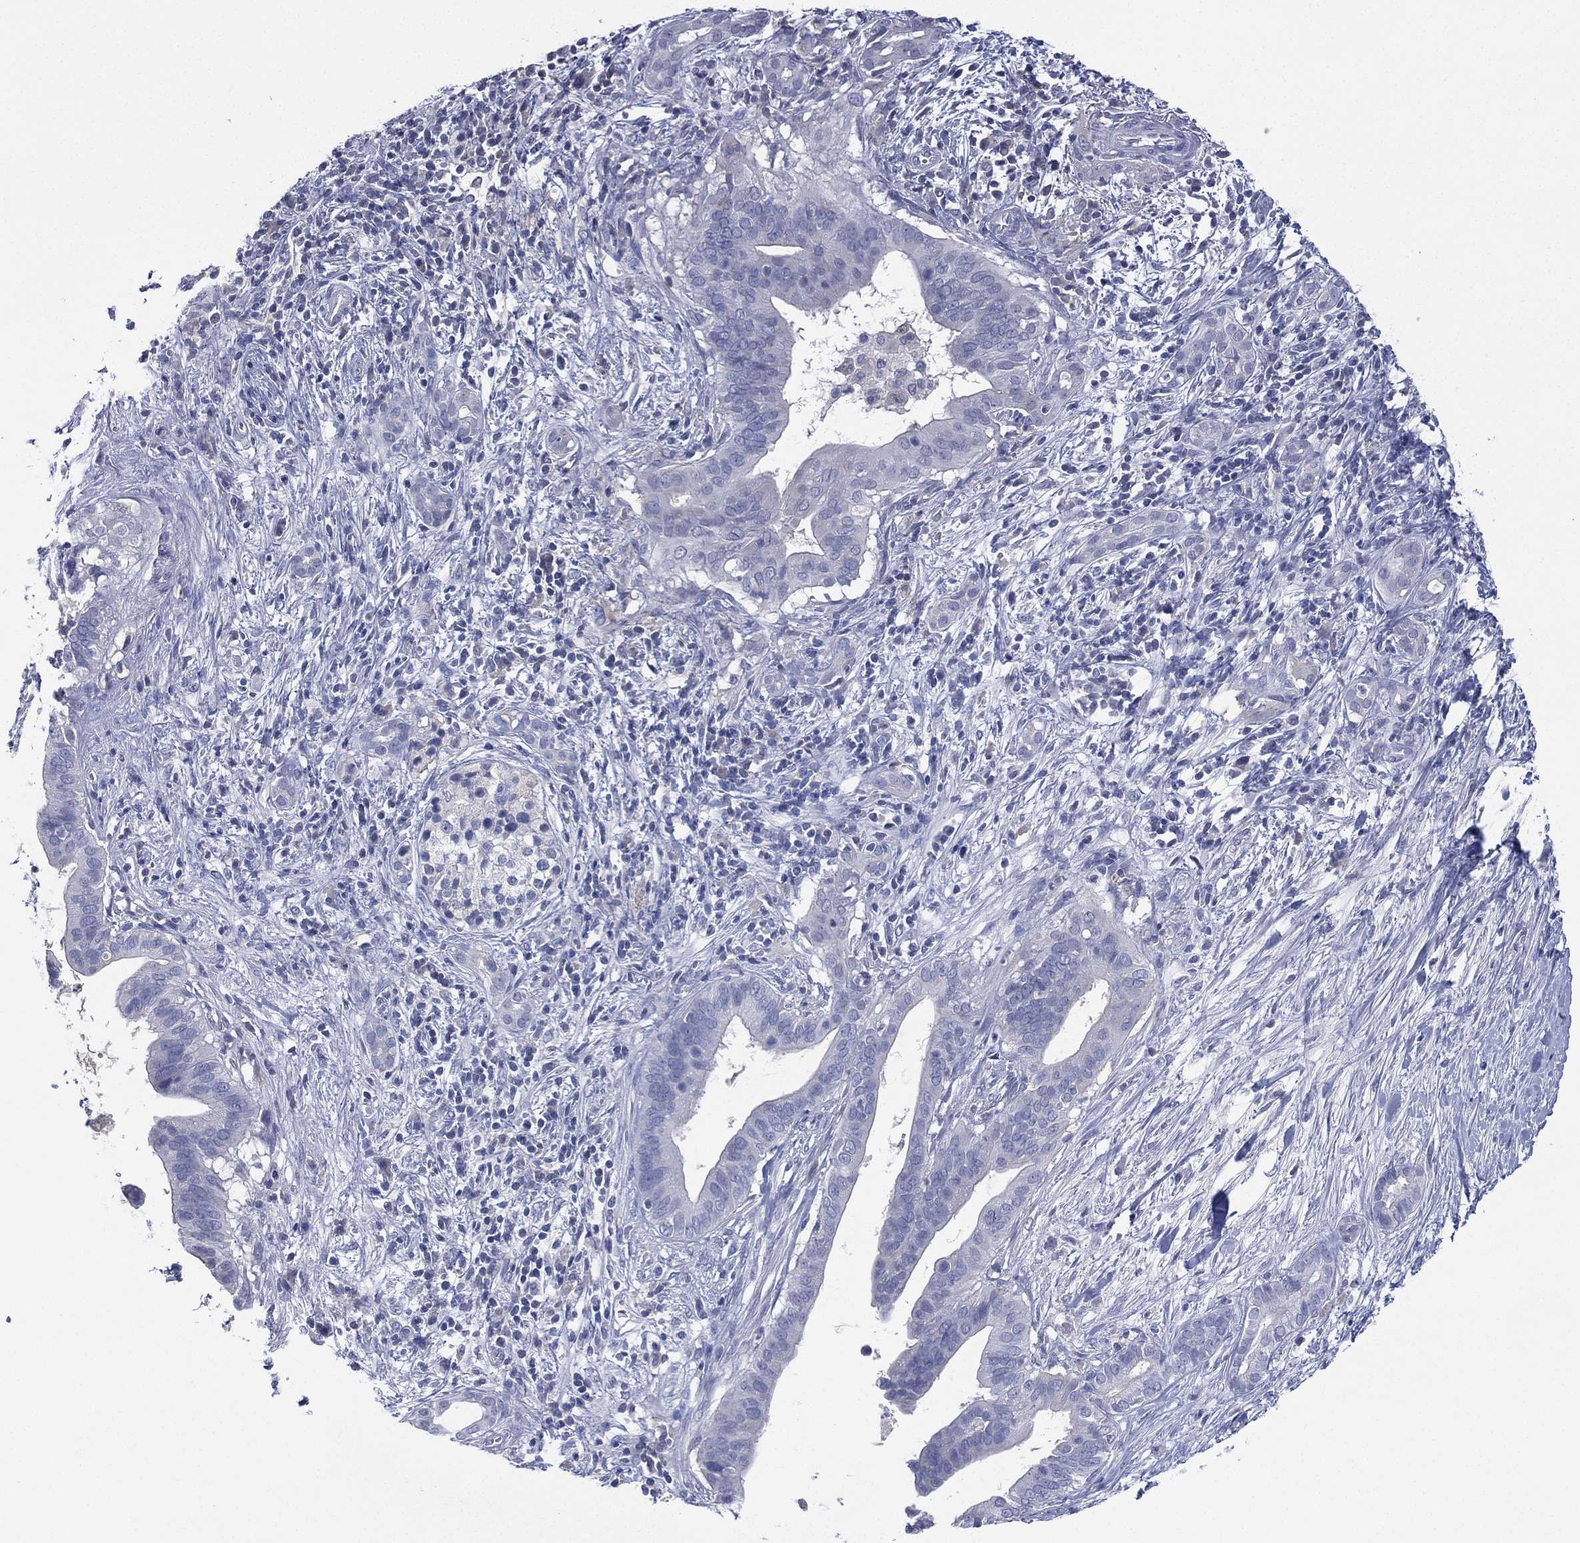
{"staining": {"intensity": "negative", "quantity": "none", "location": "none"}, "tissue": "pancreatic cancer", "cell_type": "Tumor cells", "image_type": "cancer", "snomed": [{"axis": "morphology", "description": "Adenocarcinoma, NOS"}, {"axis": "topography", "description": "Pancreas"}], "caption": "Immunohistochemistry image of adenocarcinoma (pancreatic) stained for a protein (brown), which shows no staining in tumor cells. (Stains: DAB (3,3'-diaminobenzidine) immunohistochemistry with hematoxylin counter stain, Microscopy: brightfield microscopy at high magnification).", "gene": "KRT35", "patient": {"sex": "male", "age": 61}}